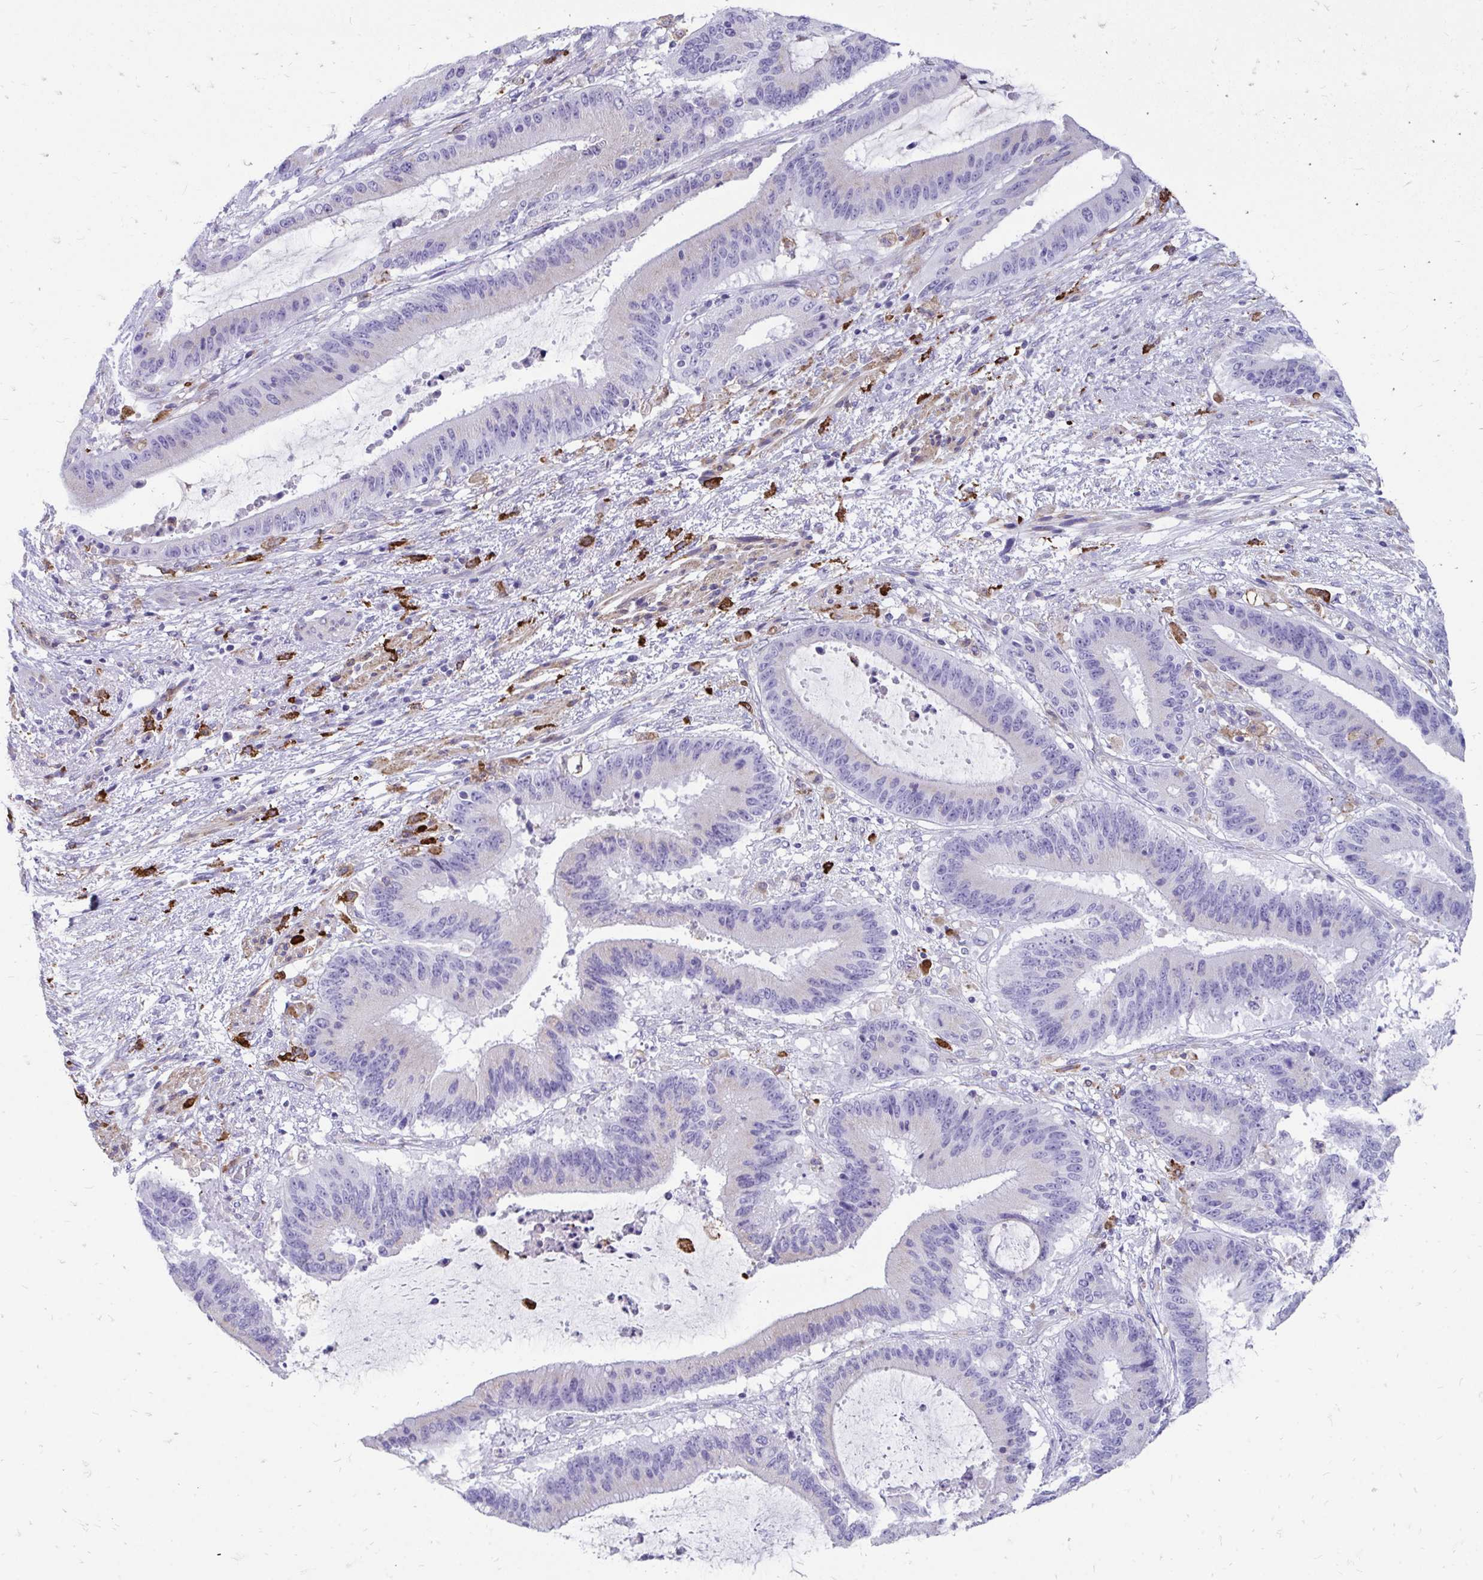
{"staining": {"intensity": "negative", "quantity": "none", "location": "none"}, "tissue": "liver cancer", "cell_type": "Tumor cells", "image_type": "cancer", "snomed": [{"axis": "morphology", "description": "Normal tissue, NOS"}, {"axis": "morphology", "description": "Cholangiocarcinoma"}, {"axis": "topography", "description": "Liver"}, {"axis": "topography", "description": "Peripheral nerve tissue"}], "caption": "High power microscopy micrograph of an immunohistochemistry photomicrograph of liver cancer, revealing no significant expression in tumor cells.", "gene": "CD163", "patient": {"sex": "female", "age": 73}}